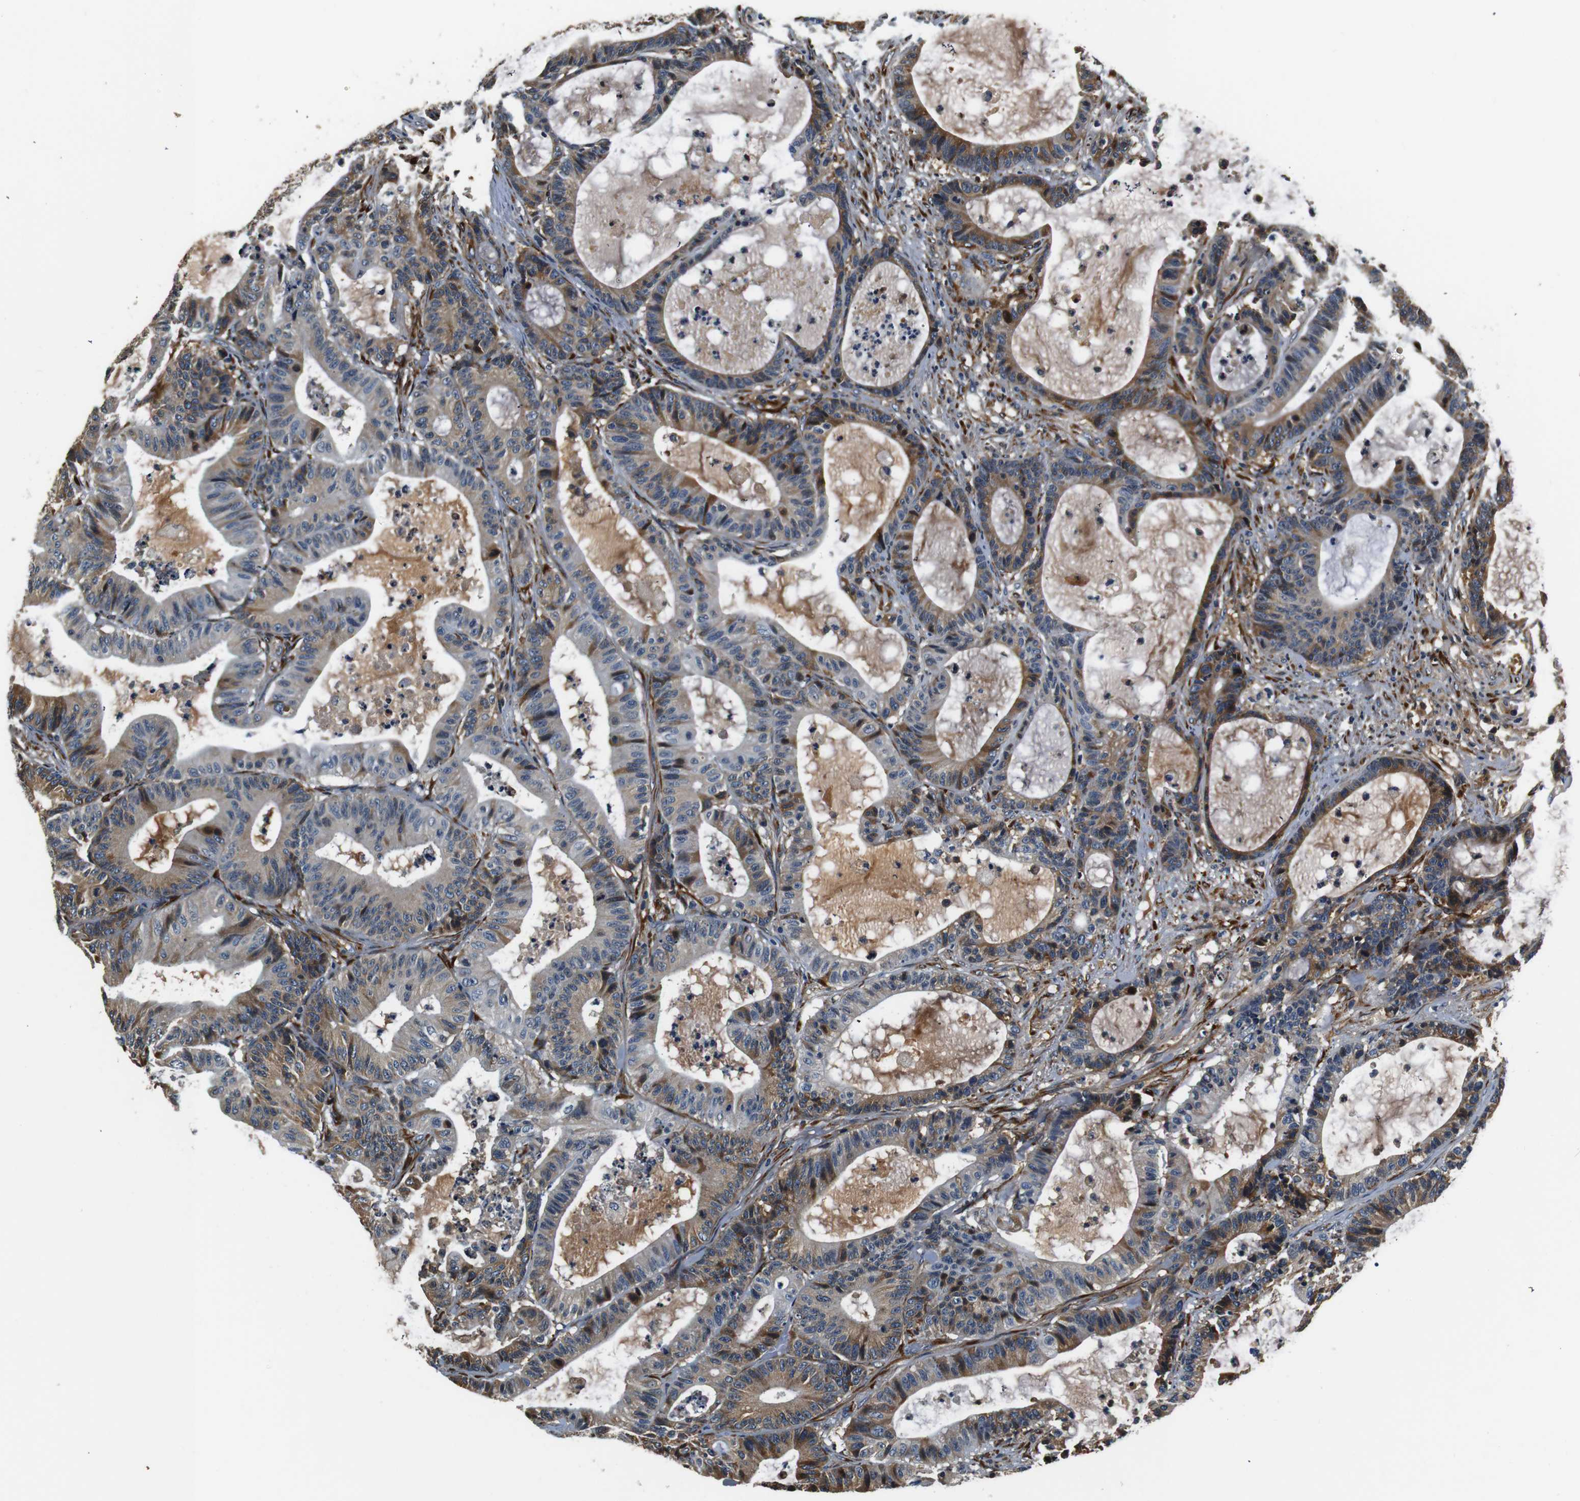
{"staining": {"intensity": "moderate", "quantity": "25%-75%", "location": "cytoplasmic/membranous"}, "tissue": "colorectal cancer", "cell_type": "Tumor cells", "image_type": "cancer", "snomed": [{"axis": "morphology", "description": "Adenocarcinoma, NOS"}, {"axis": "topography", "description": "Colon"}], "caption": "Adenocarcinoma (colorectal) stained with a brown dye exhibits moderate cytoplasmic/membranous positive staining in about 25%-75% of tumor cells.", "gene": "COL1A1", "patient": {"sex": "female", "age": 84}}